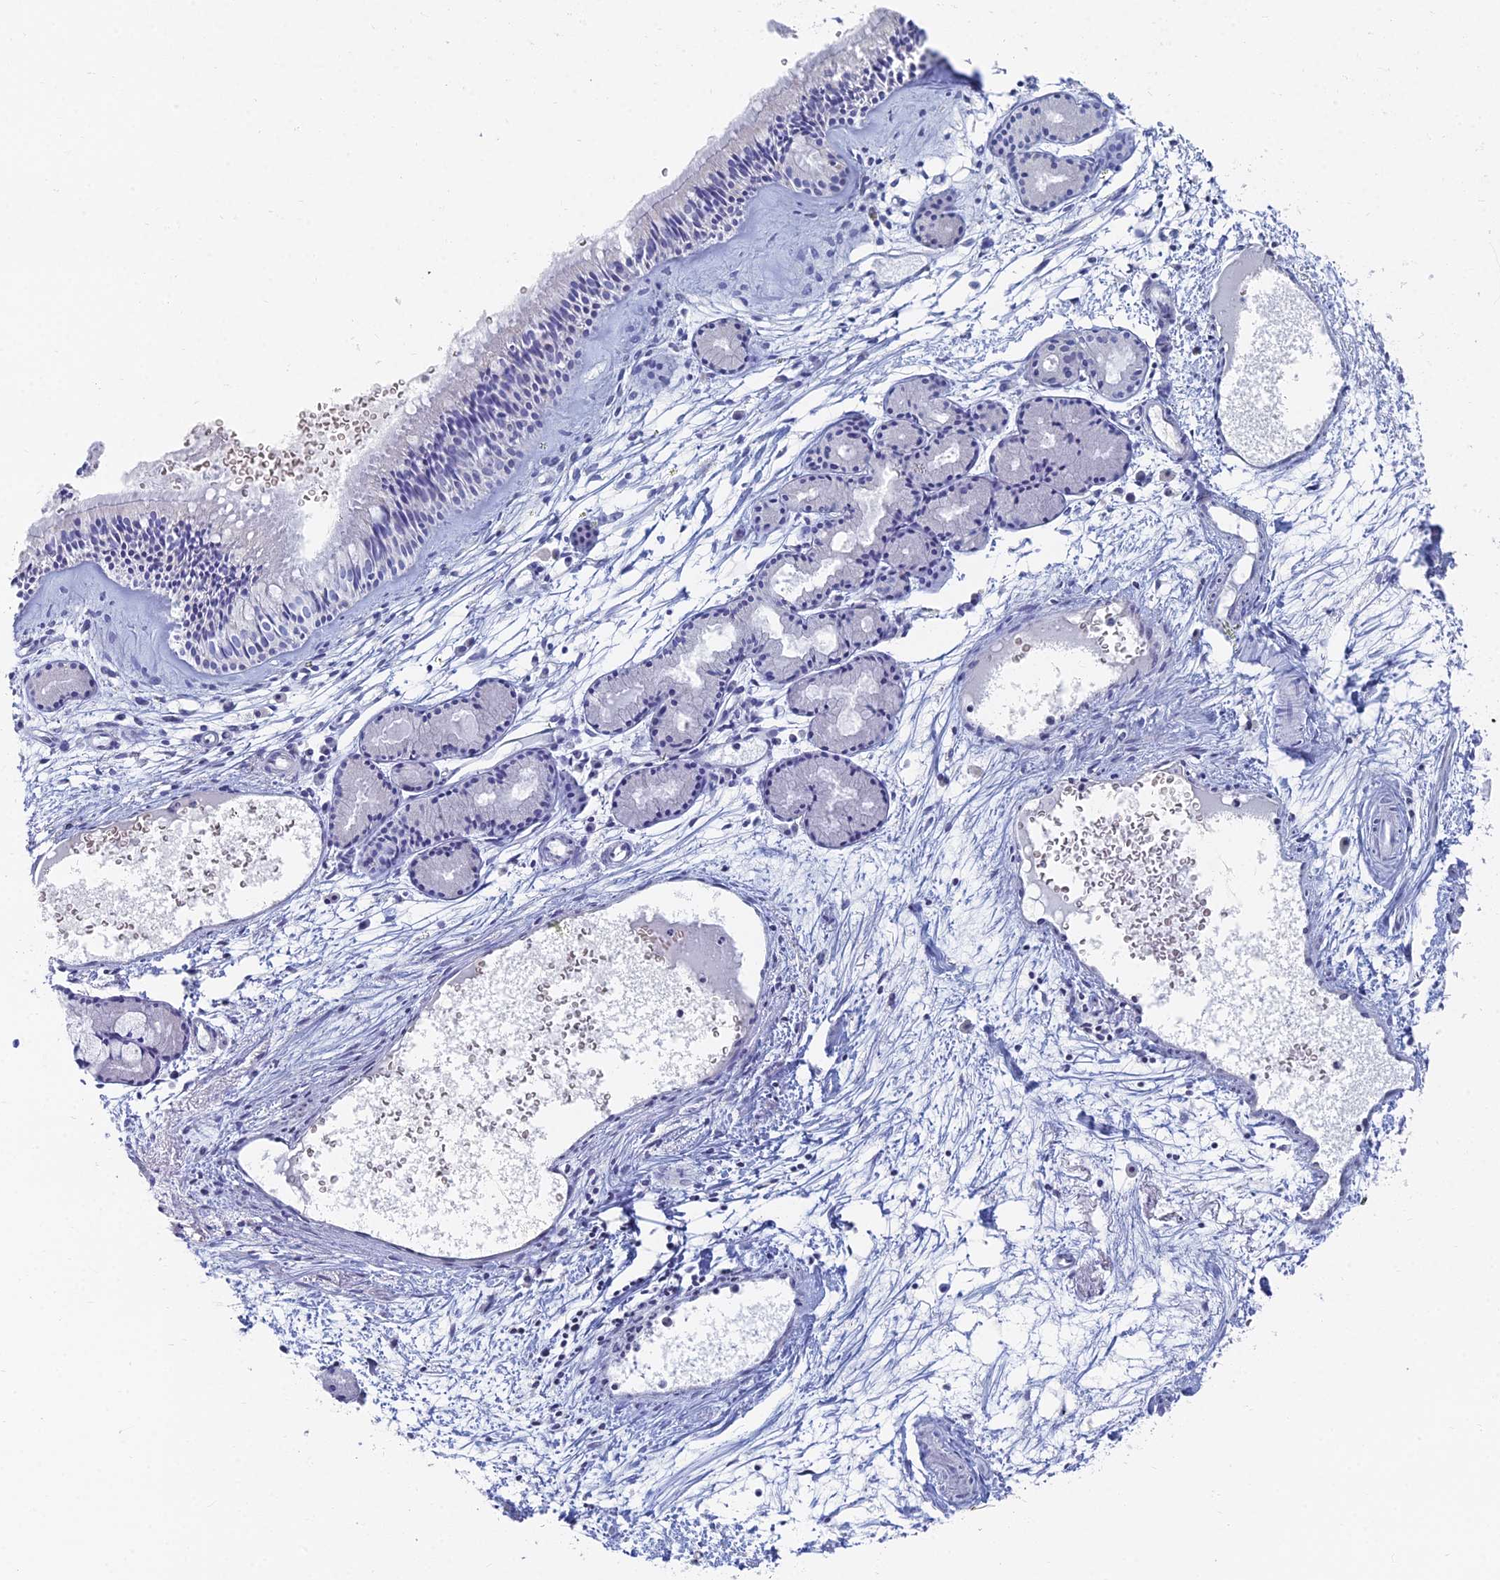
{"staining": {"intensity": "negative", "quantity": "none", "location": "none"}, "tissue": "nasopharynx", "cell_type": "Respiratory epithelial cells", "image_type": "normal", "snomed": [{"axis": "morphology", "description": "Normal tissue, NOS"}, {"axis": "topography", "description": "Nasopharynx"}], "caption": "Immunohistochemistry (IHC) micrograph of unremarkable nasopharynx: human nasopharynx stained with DAB displays no significant protein staining in respiratory epithelial cells.", "gene": "TNNT3", "patient": {"sex": "male", "age": 81}}